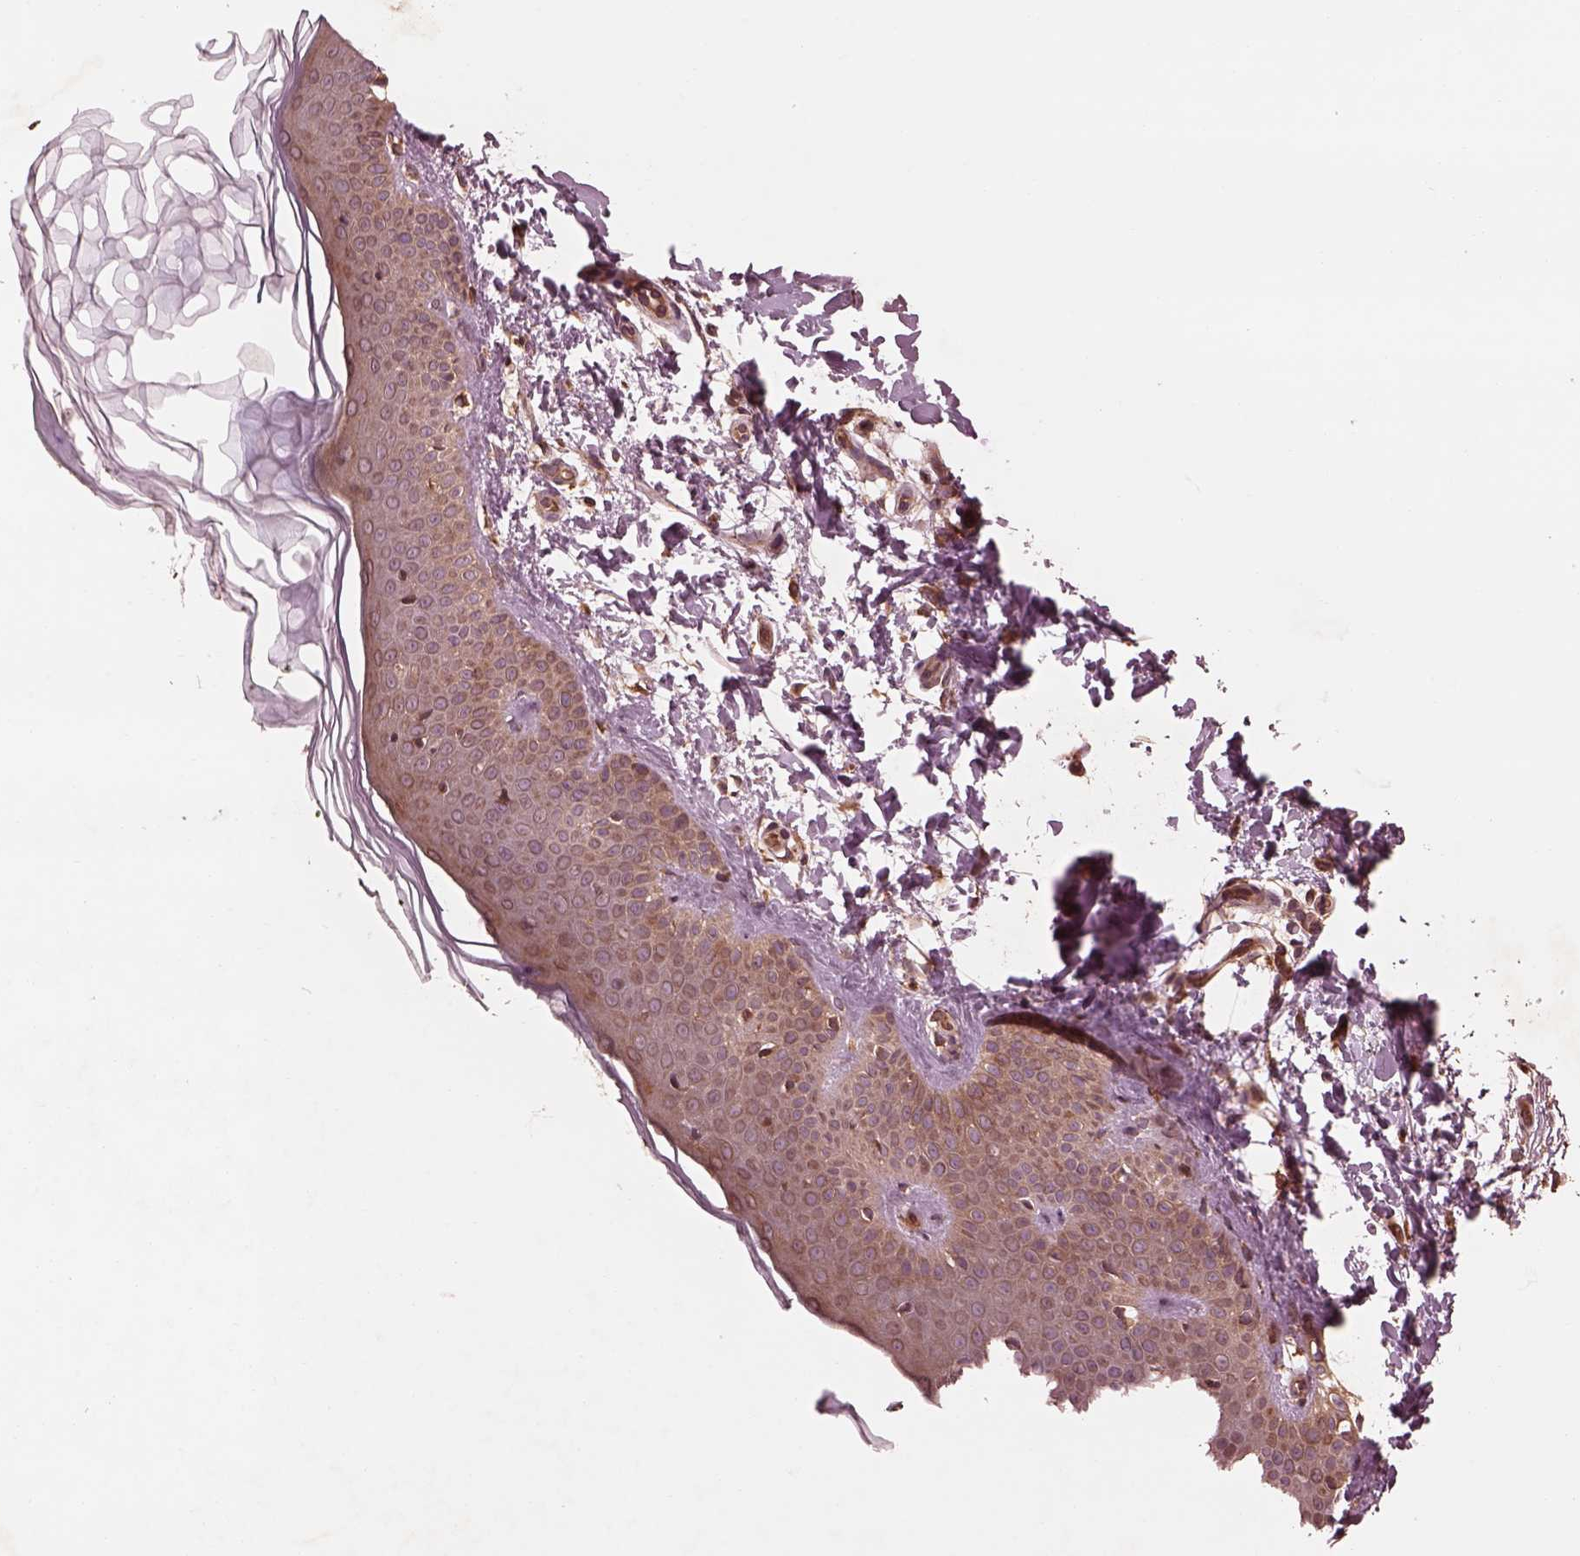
{"staining": {"intensity": "moderate", "quantity": "25%-75%", "location": "cytoplasmic/membranous"}, "tissue": "skin", "cell_type": "Fibroblasts", "image_type": "normal", "snomed": [{"axis": "morphology", "description": "Normal tissue, NOS"}, {"axis": "topography", "description": "Skin"}], "caption": "This micrograph demonstrates immunohistochemistry (IHC) staining of benign skin, with medium moderate cytoplasmic/membranous positivity in about 25%-75% of fibroblasts.", "gene": "PIK3R2", "patient": {"sex": "female", "age": 62}}